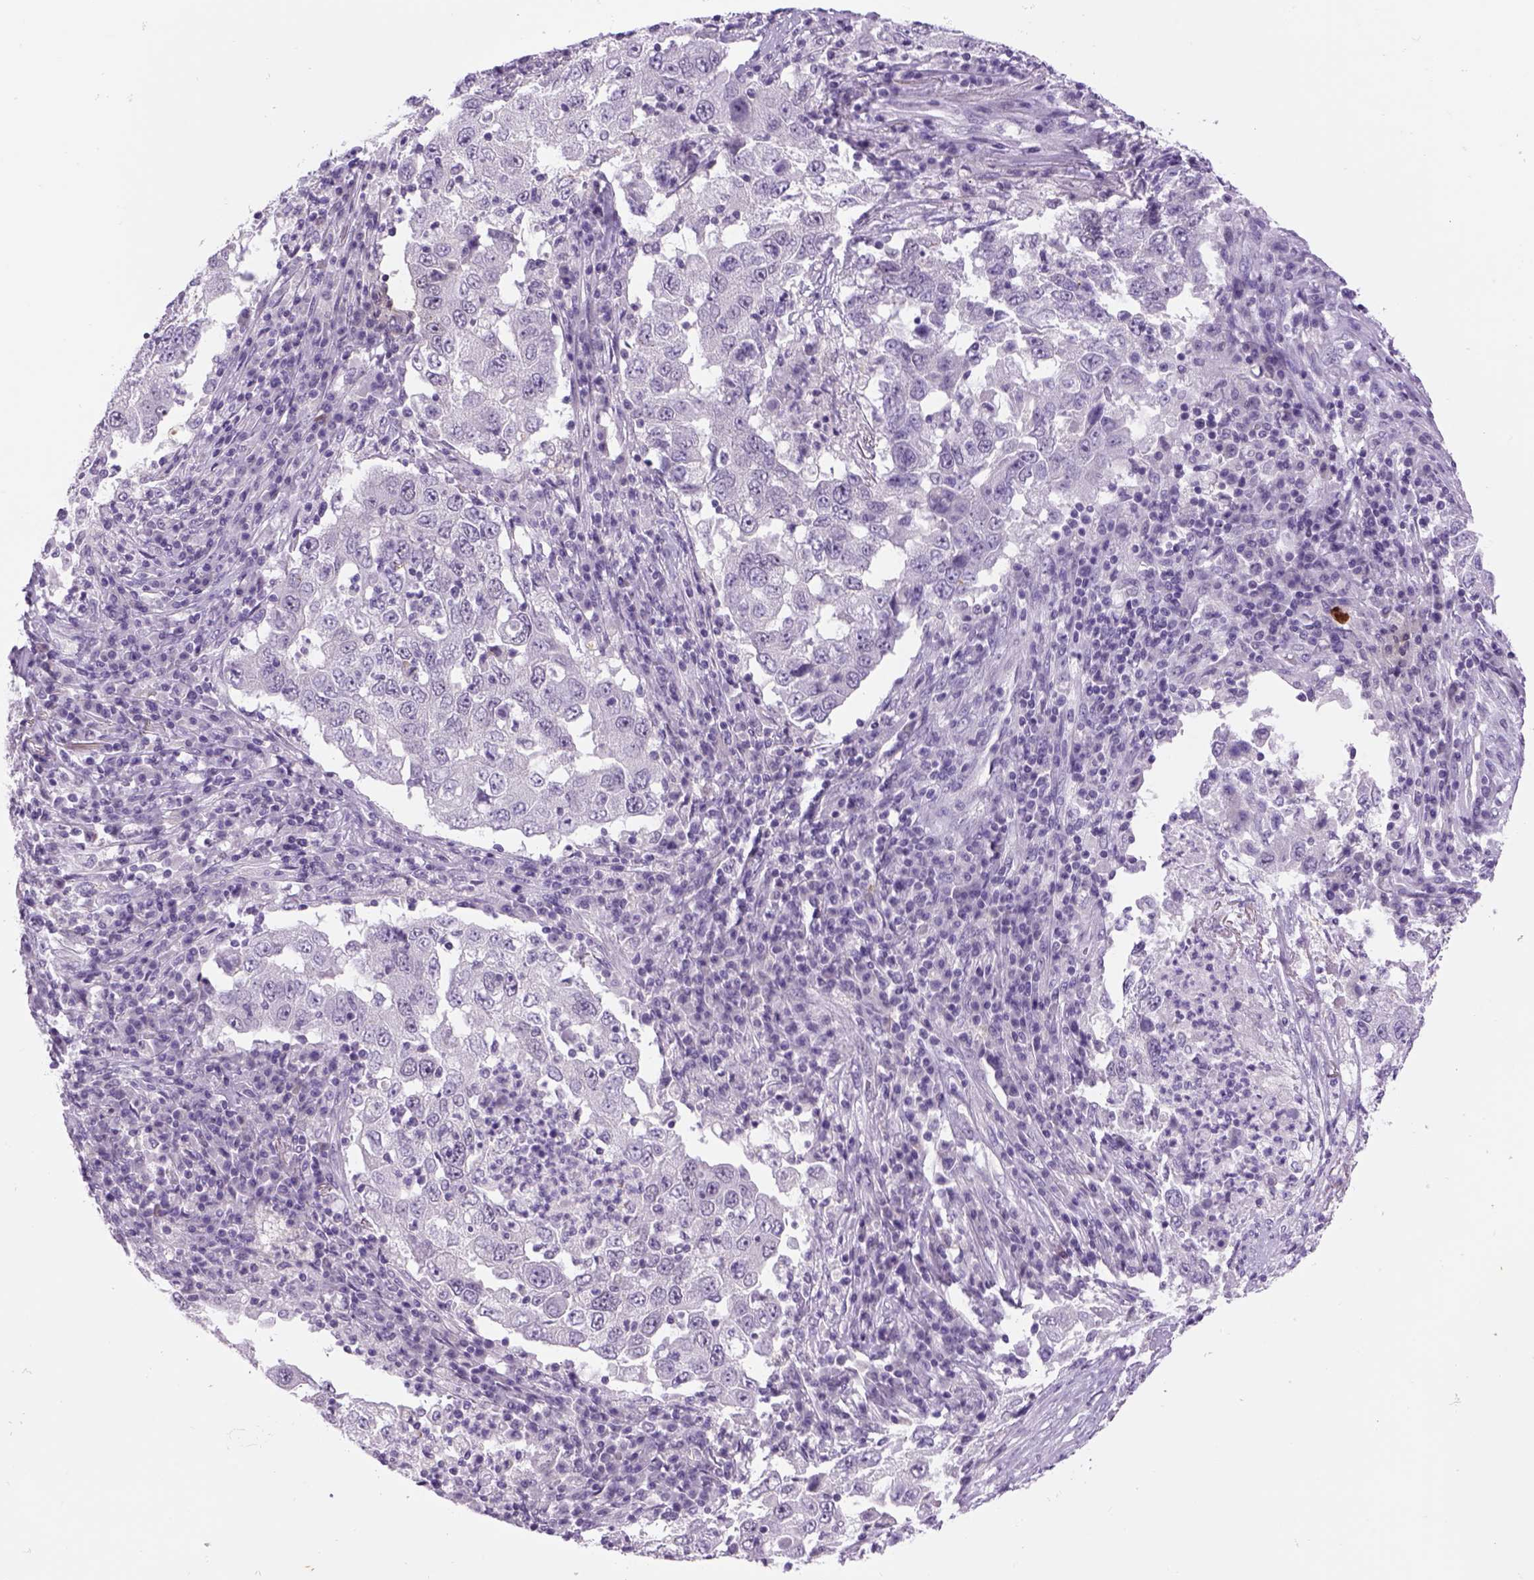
{"staining": {"intensity": "negative", "quantity": "none", "location": "none"}, "tissue": "lung cancer", "cell_type": "Tumor cells", "image_type": "cancer", "snomed": [{"axis": "morphology", "description": "Adenocarcinoma, NOS"}, {"axis": "topography", "description": "Lung"}], "caption": "This is an immunohistochemistry (IHC) histopathology image of human lung adenocarcinoma. There is no staining in tumor cells.", "gene": "DBH", "patient": {"sex": "male", "age": 73}}